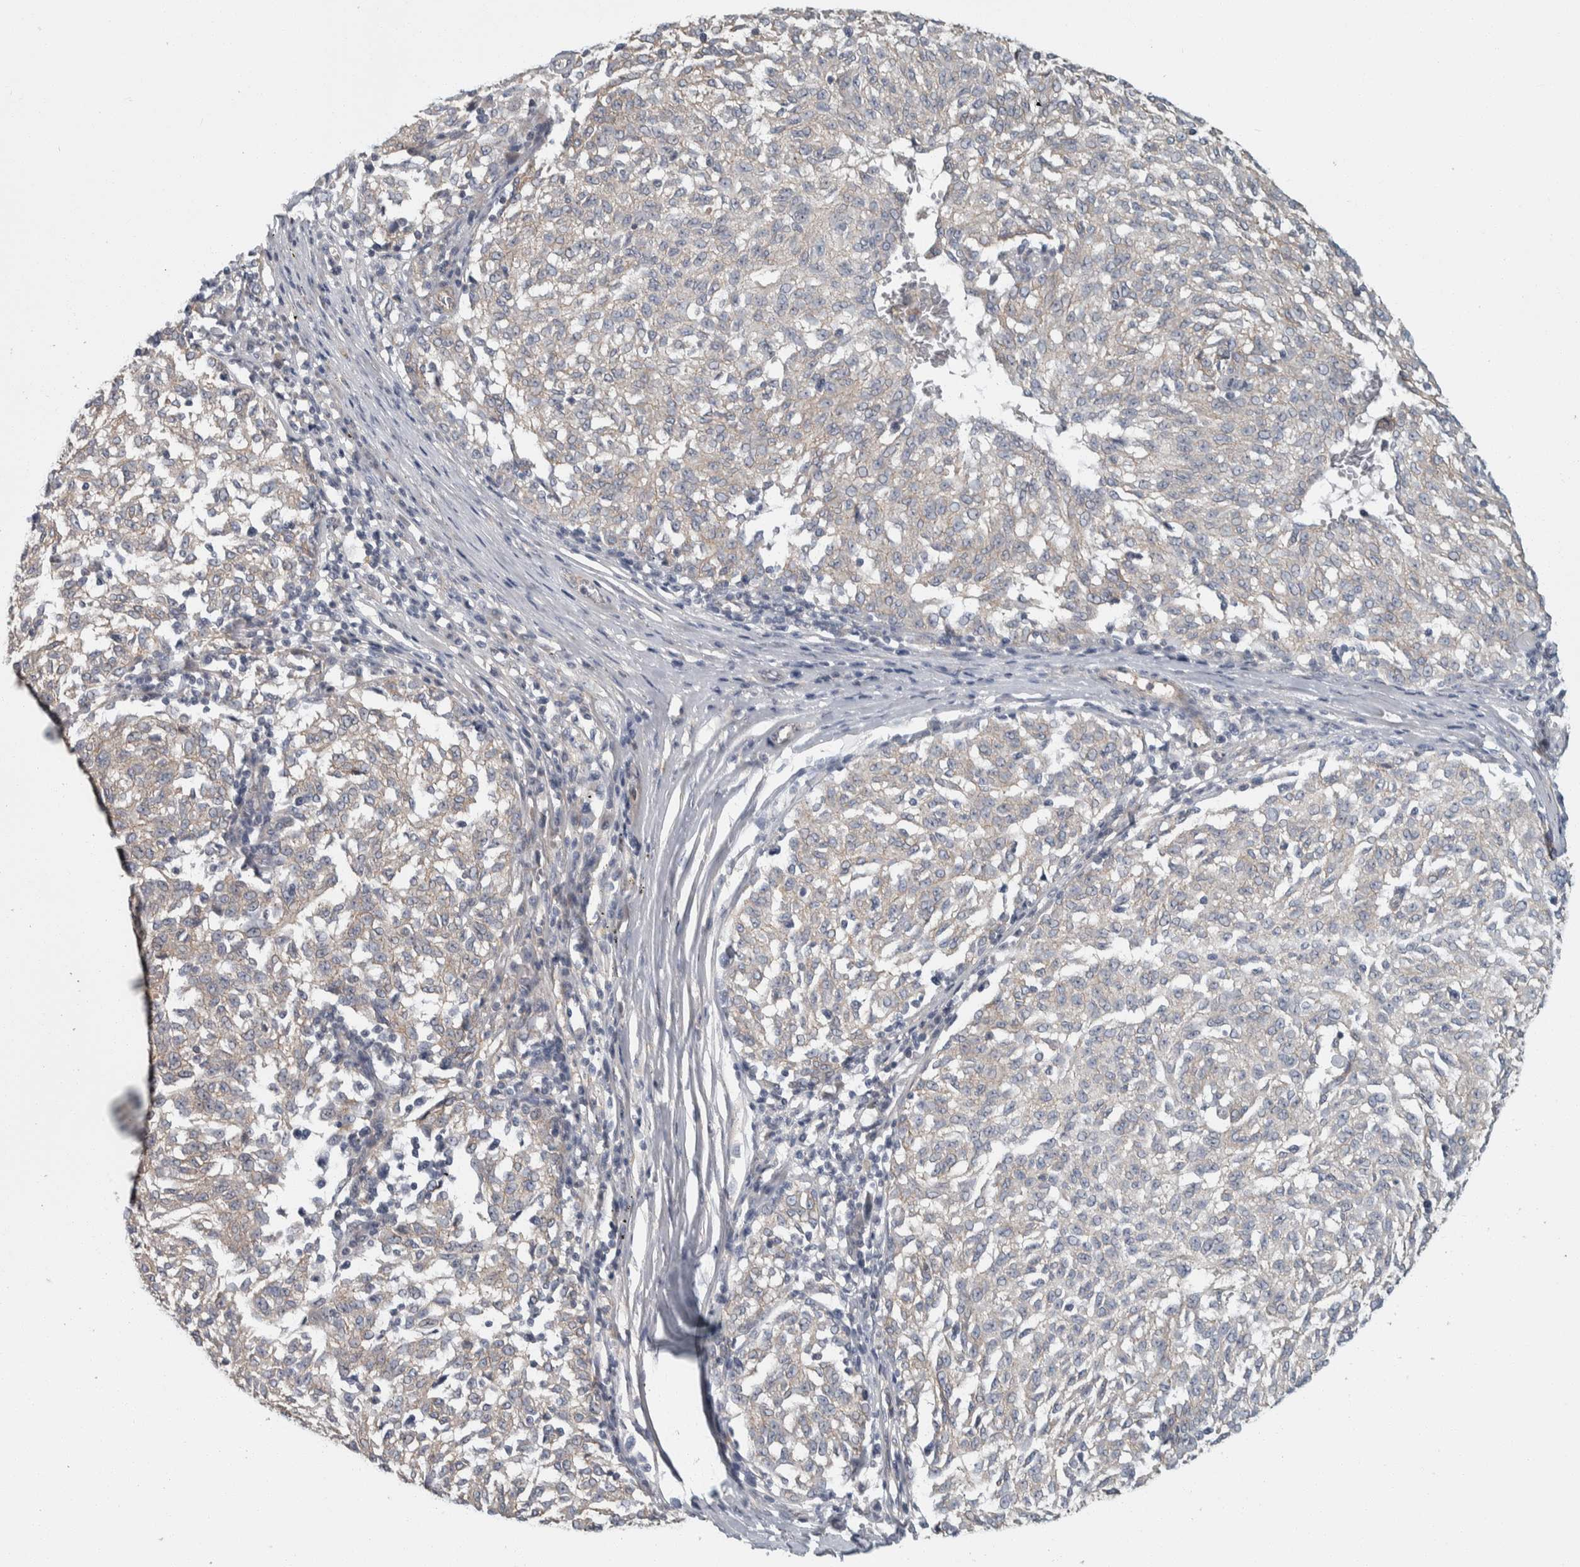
{"staining": {"intensity": "weak", "quantity": "25%-75%", "location": "cytoplasmic/membranous"}, "tissue": "melanoma", "cell_type": "Tumor cells", "image_type": "cancer", "snomed": [{"axis": "morphology", "description": "Malignant melanoma, NOS"}, {"axis": "topography", "description": "Skin"}], "caption": "DAB immunohistochemical staining of malignant melanoma displays weak cytoplasmic/membranous protein staining in approximately 25%-75% of tumor cells.", "gene": "KCNJ3", "patient": {"sex": "female", "age": 72}}